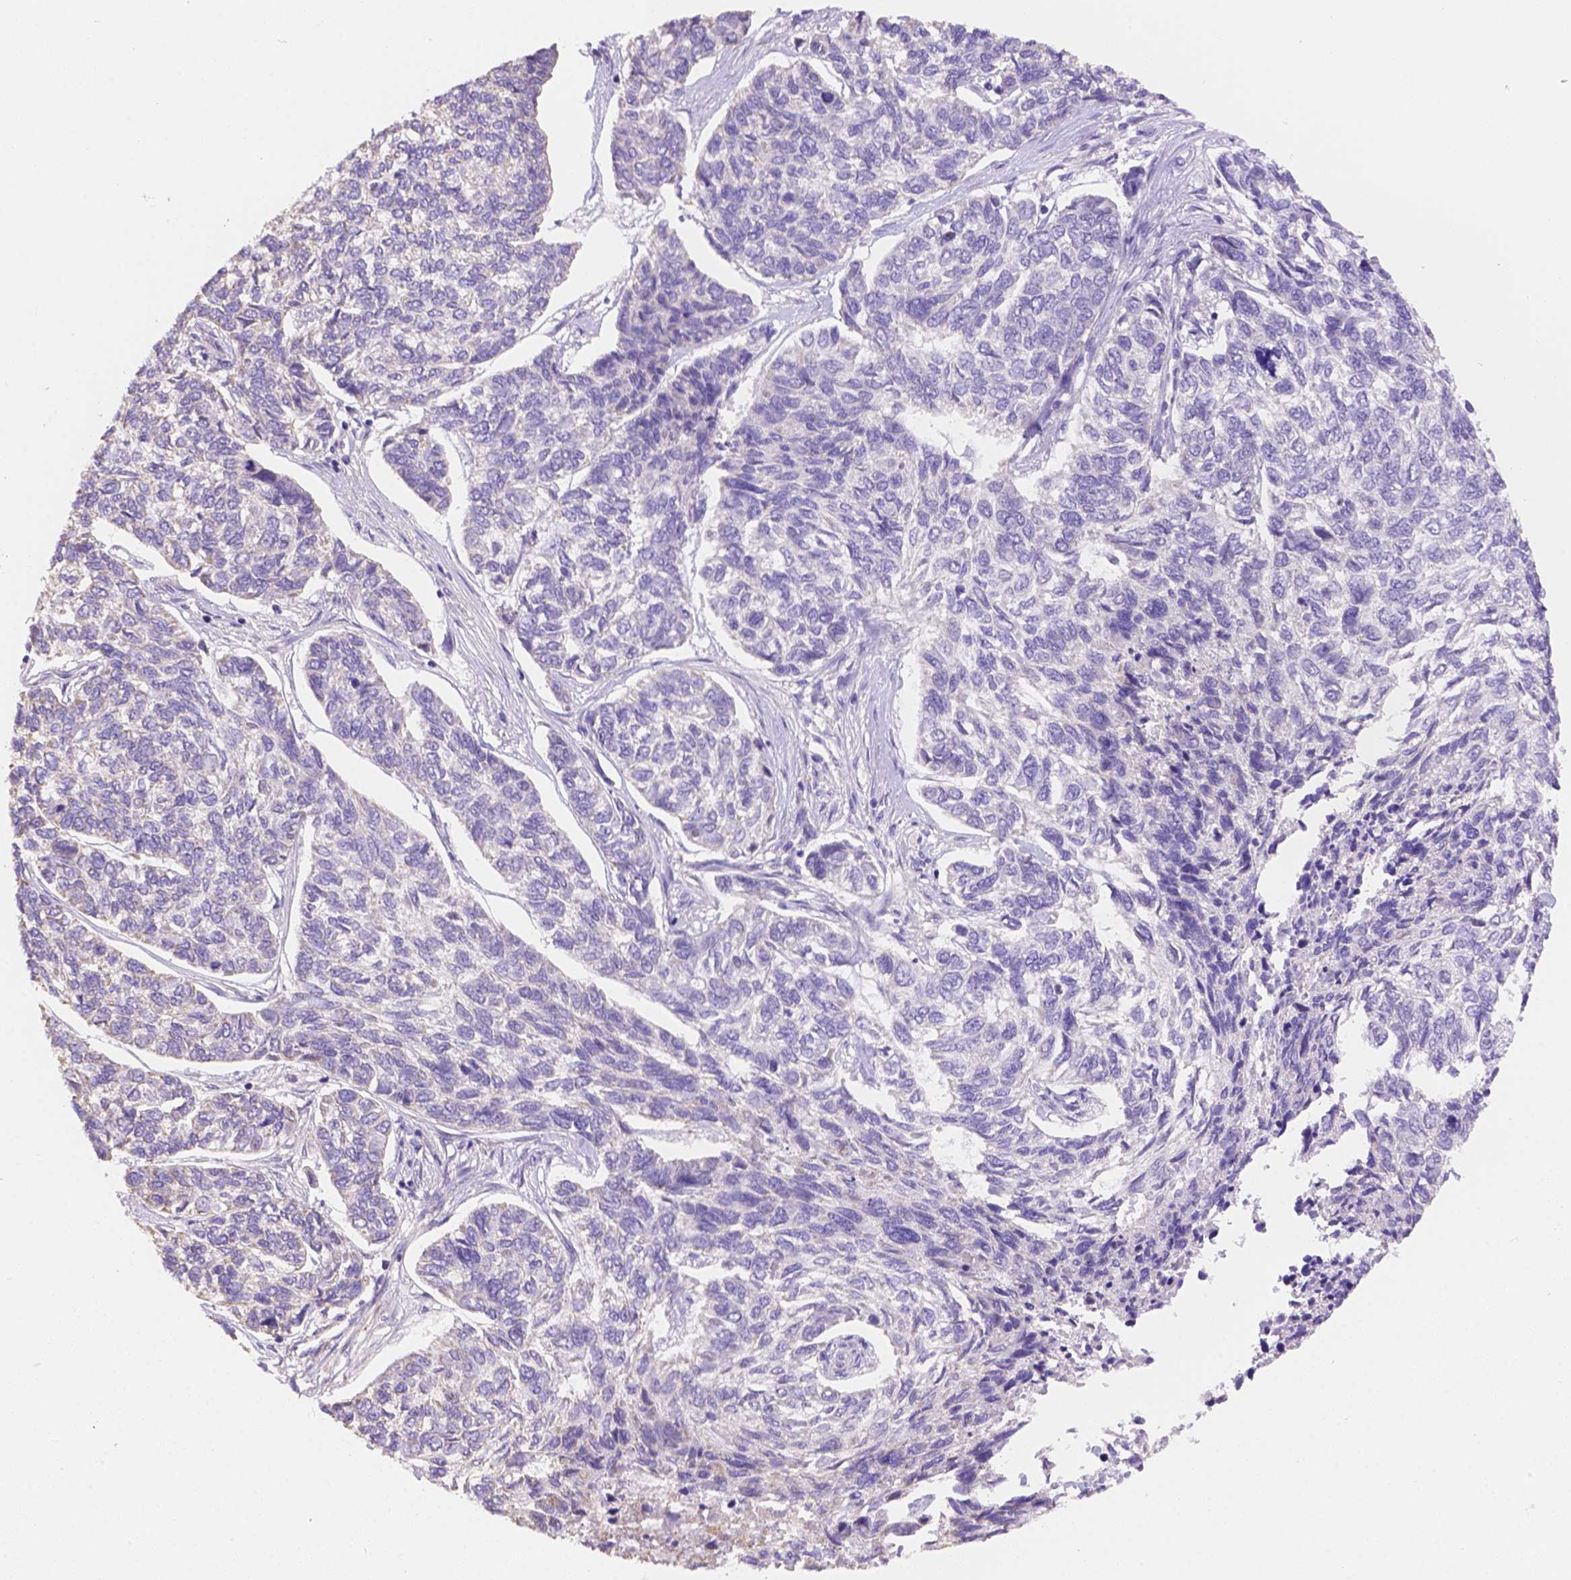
{"staining": {"intensity": "negative", "quantity": "none", "location": "none"}, "tissue": "skin cancer", "cell_type": "Tumor cells", "image_type": "cancer", "snomed": [{"axis": "morphology", "description": "Basal cell carcinoma"}, {"axis": "topography", "description": "Skin"}], "caption": "This is a histopathology image of IHC staining of skin cancer, which shows no staining in tumor cells.", "gene": "NXPE2", "patient": {"sex": "female", "age": 65}}